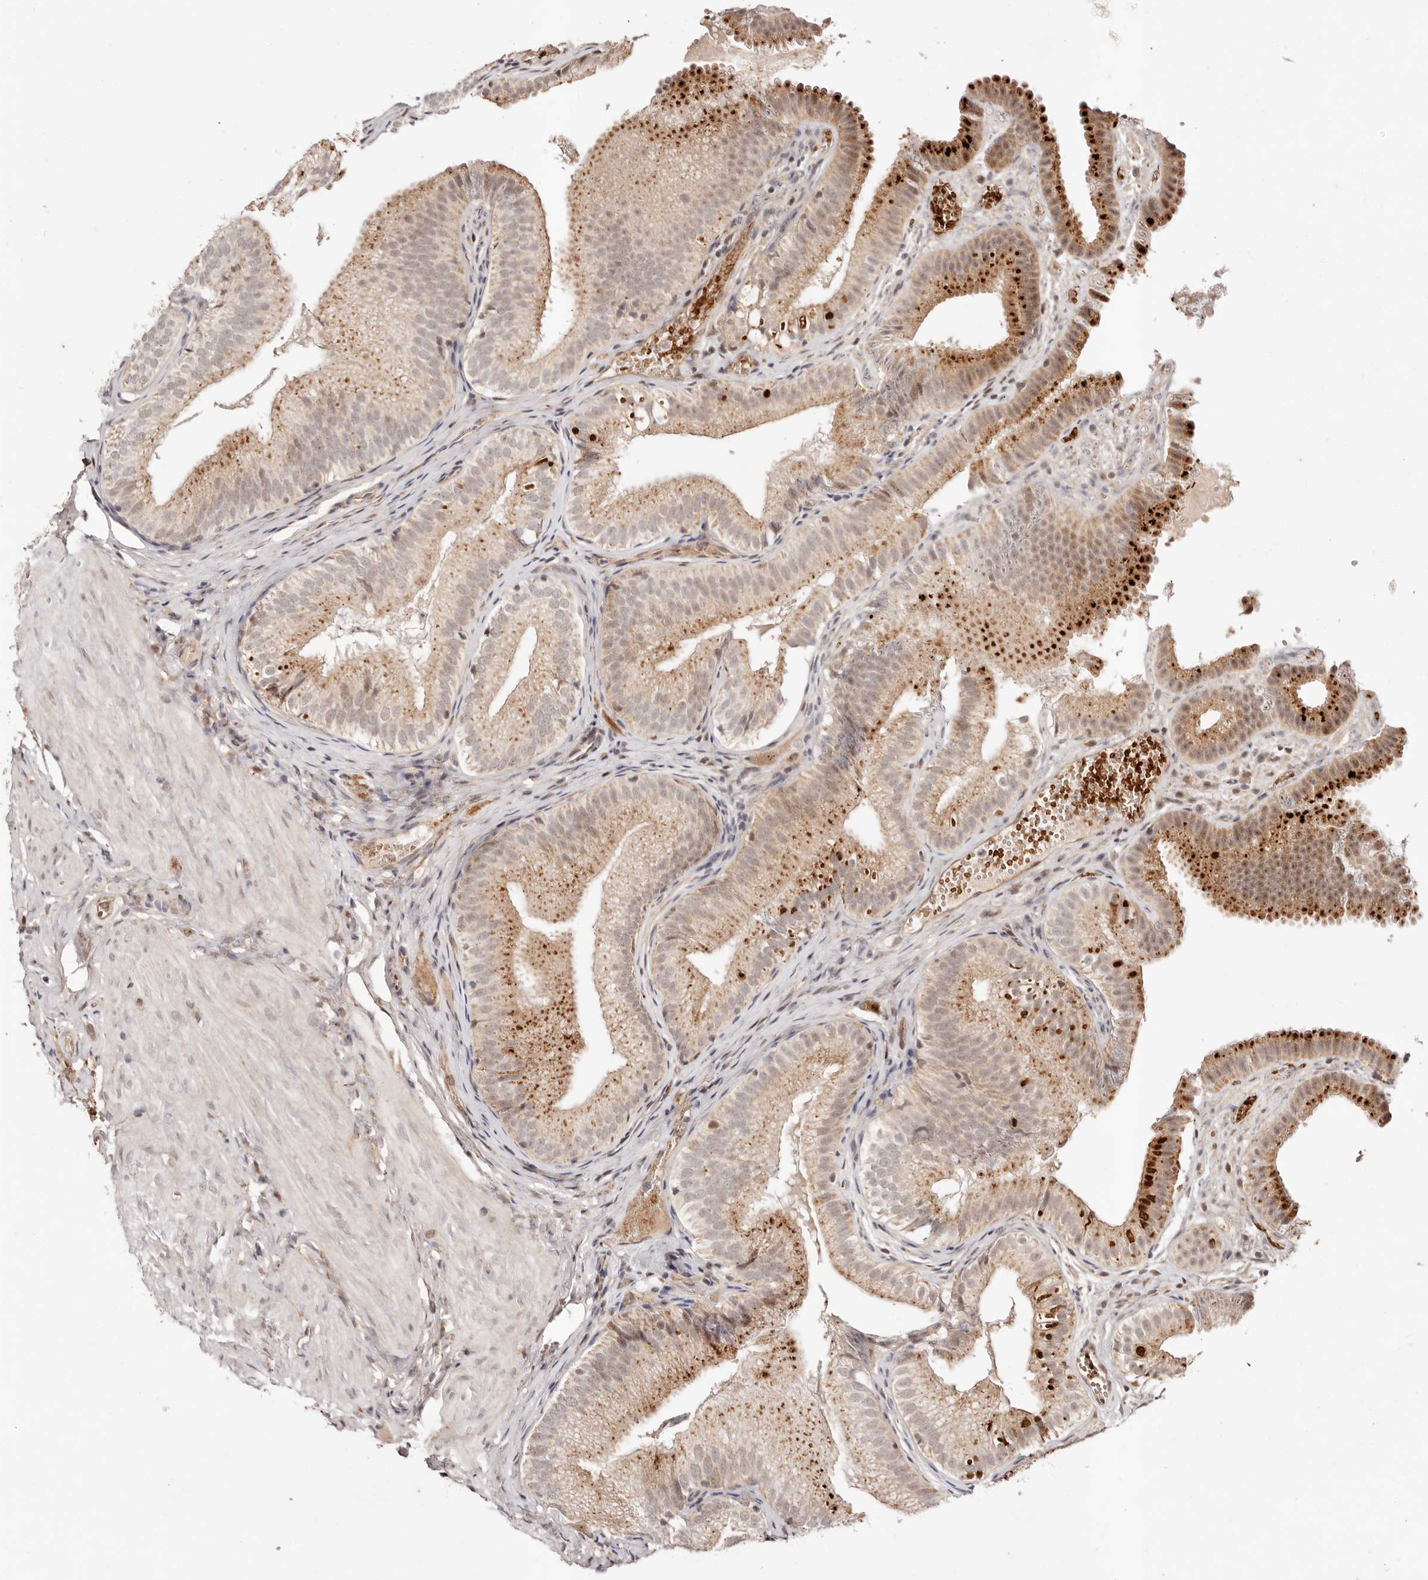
{"staining": {"intensity": "strong", "quantity": "25%-75%", "location": "cytoplasmic/membranous,nuclear"}, "tissue": "gallbladder", "cell_type": "Glandular cells", "image_type": "normal", "snomed": [{"axis": "morphology", "description": "Normal tissue, NOS"}, {"axis": "topography", "description": "Gallbladder"}], "caption": "DAB (3,3'-diaminobenzidine) immunohistochemical staining of normal human gallbladder exhibits strong cytoplasmic/membranous,nuclear protein staining in approximately 25%-75% of glandular cells. The protein is shown in brown color, while the nuclei are stained blue.", "gene": "WRN", "patient": {"sex": "female", "age": 30}}